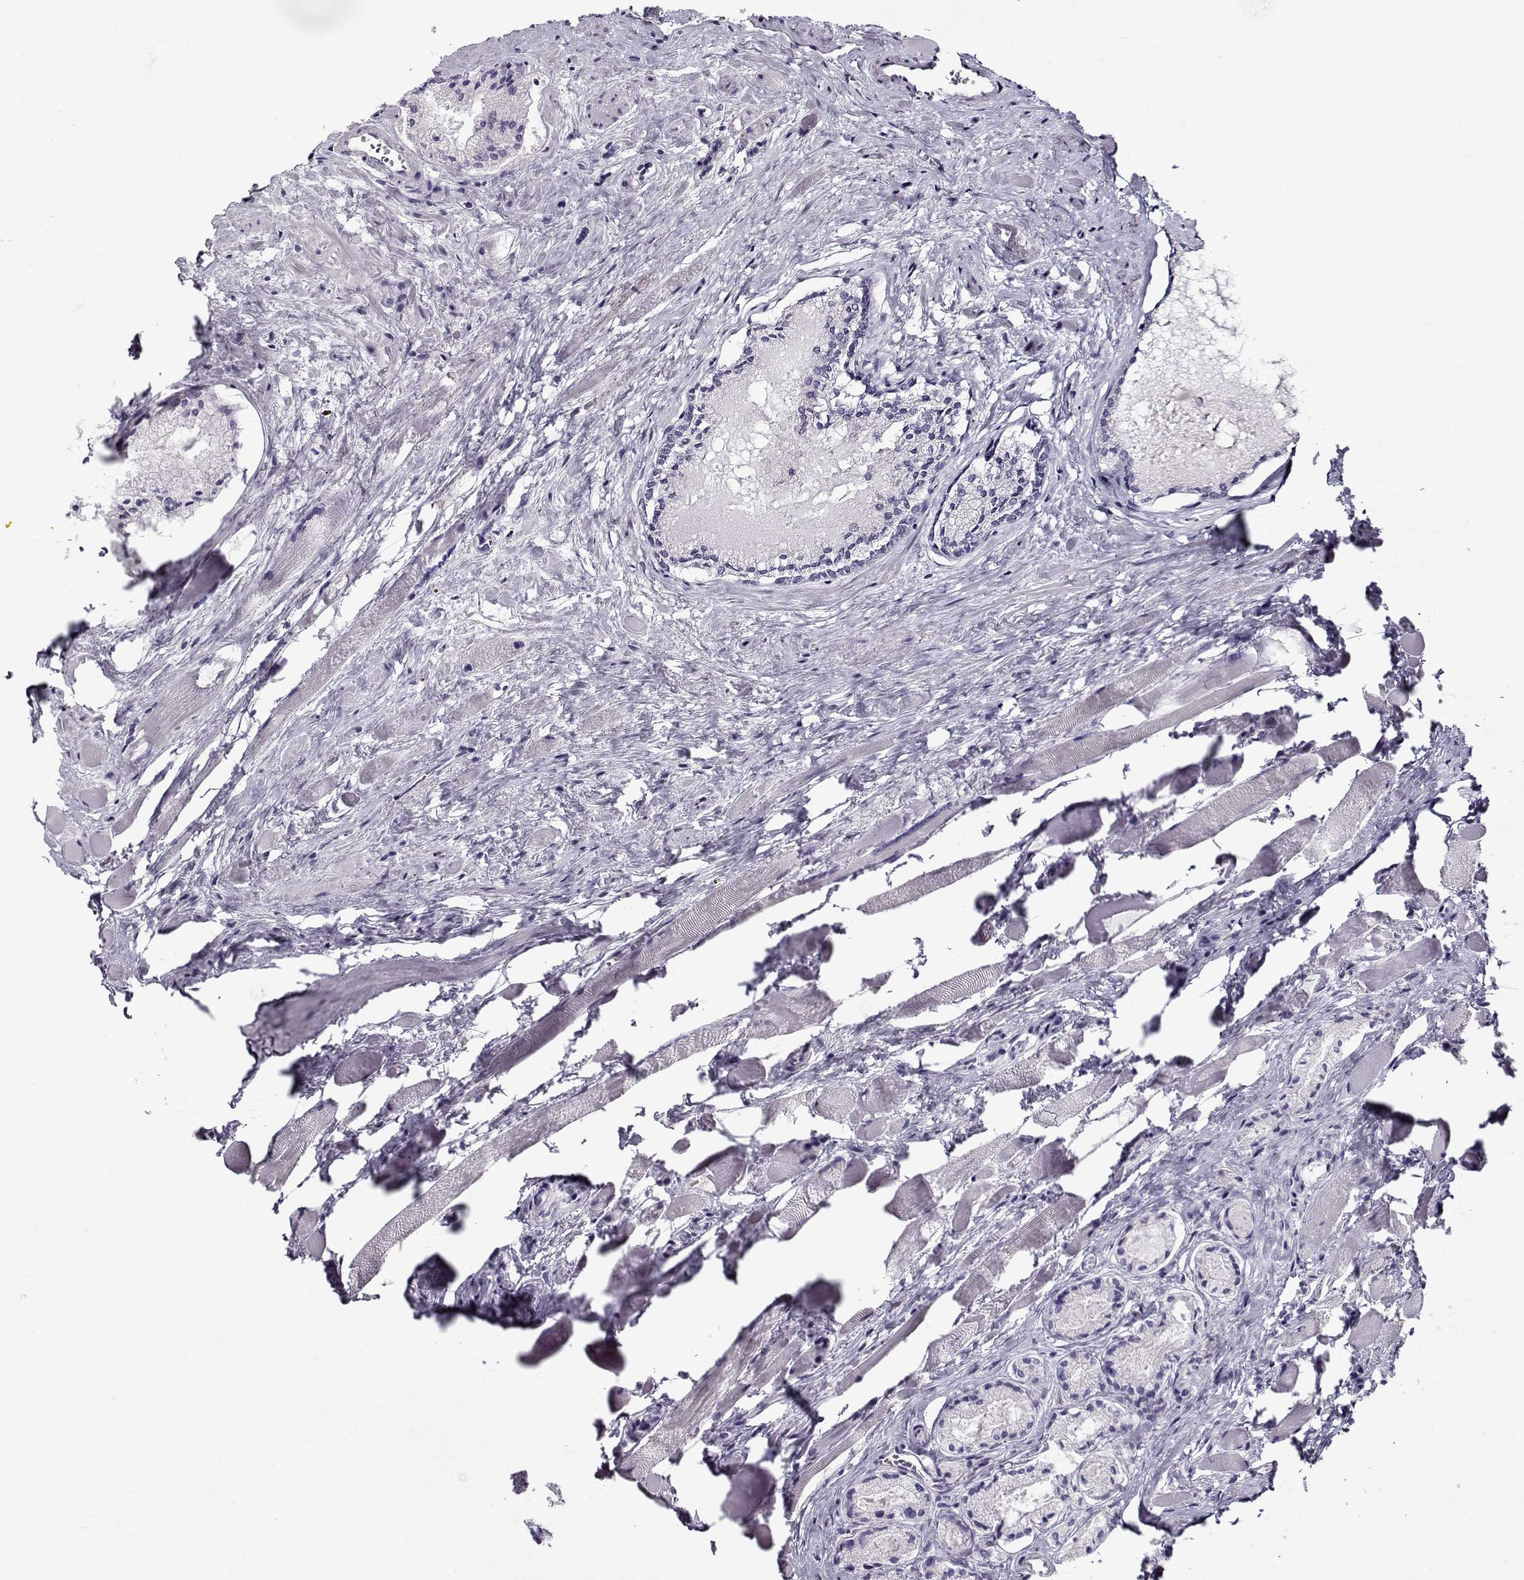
{"staining": {"intensity": "negative", "quantity": "none", "location": "none"}, "tissue": "prostate cancer", "cell_type": "Tumor cells", "image_type": "cancer", "snomed": [{"axis": "morphology", "description": "Adenocarcinoma, NOS"}, {"axis": "morphology", "description": "Adenocarcinoma, High grade"}, {"axis": "topography", "description": "Prostate"}], "caption": "This is a photomicrograph of immunohistochemistry staining of prostate cancer (adenocarcinoma), which shows no positivity in tumor cells. (DAB immunohistochemistry, high magnification).", "gene": "GAGE2A", "patient": {"sex": "male", "age": 62}}